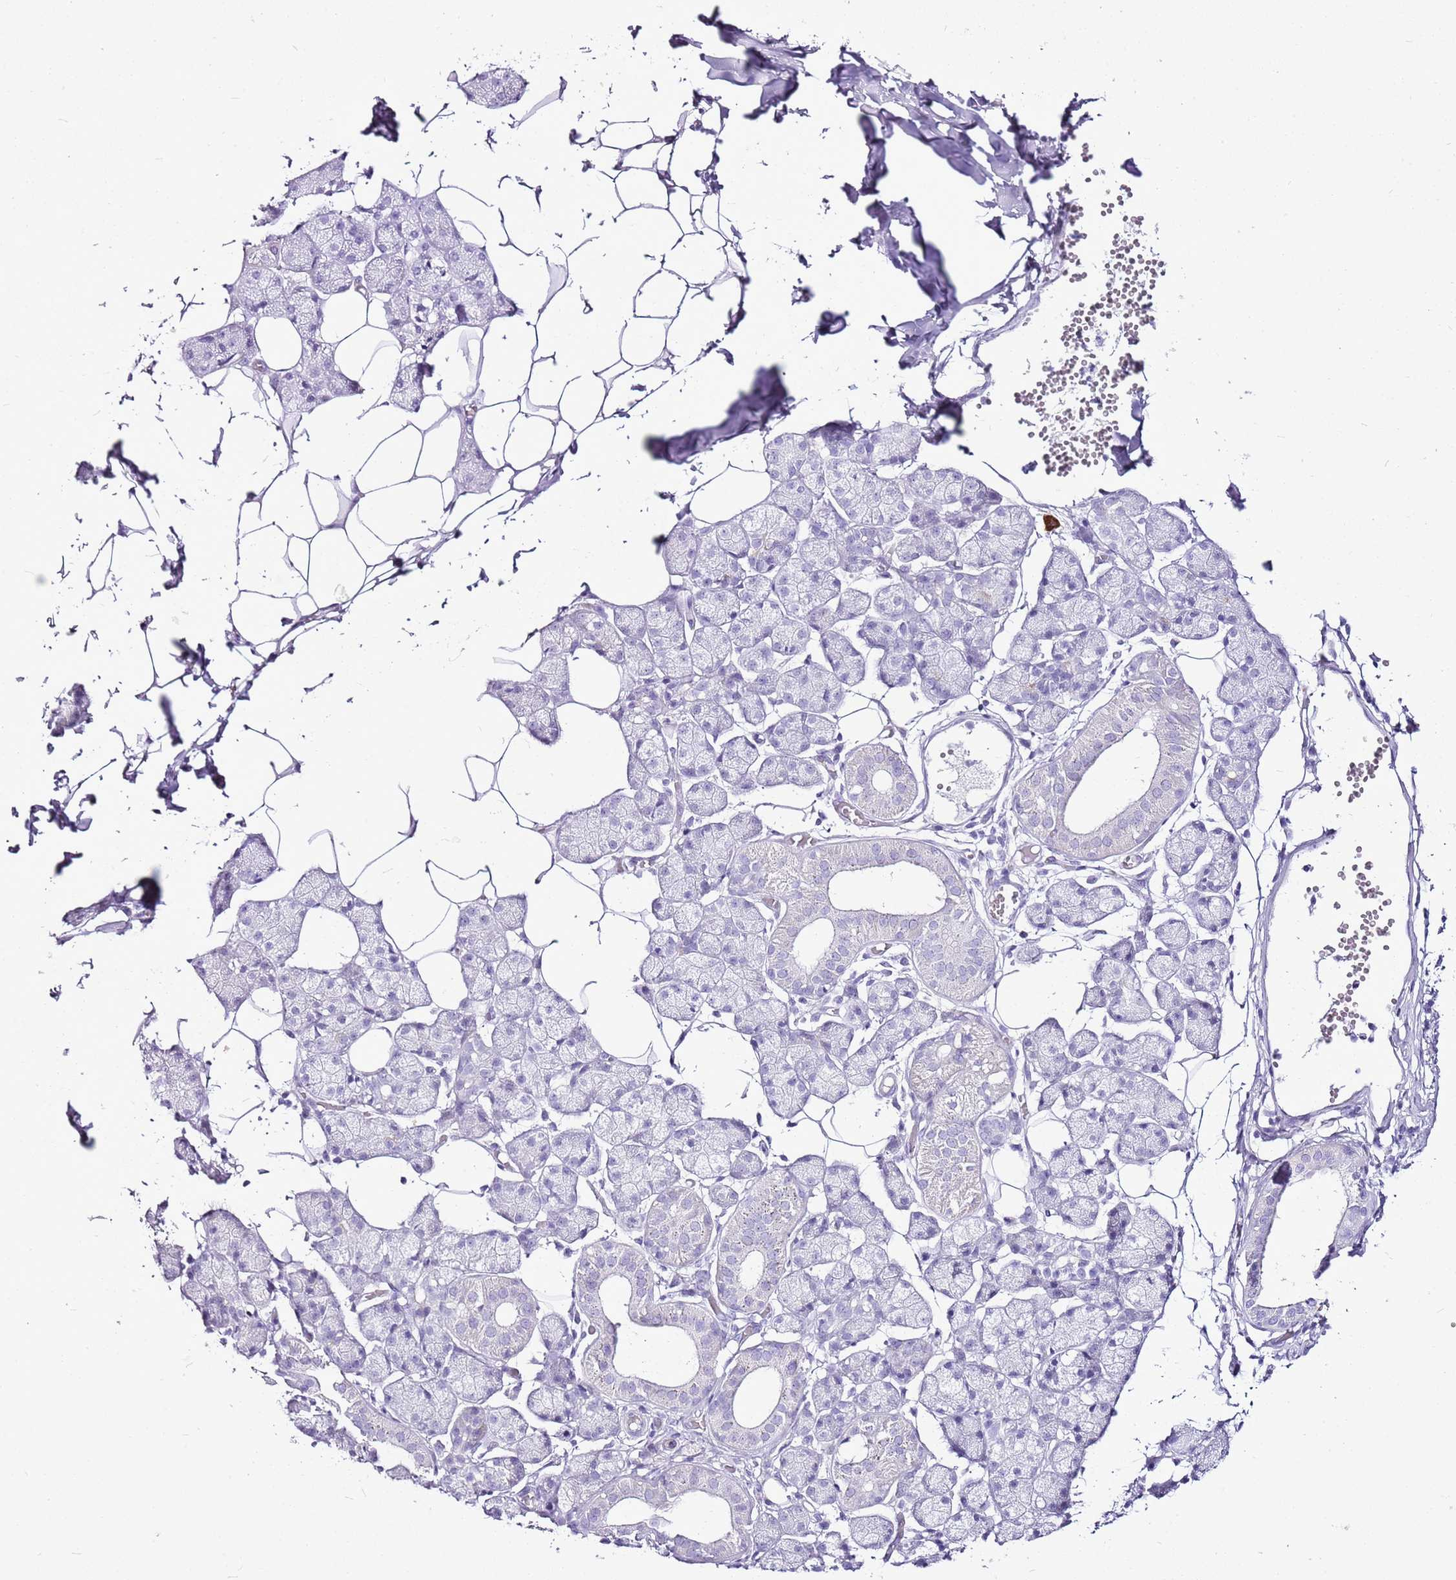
{"staining": {"intensity": "negative", "quantity": "none", "location": "none"}, "tissue": "salivary gland", "cell_type": "Glandular cells", "image_type": "normal", "snomed": [{"axis": "morphology", "description": "Normal tissue, NOS"}, {"axis": "topography", "description": "Salivary gland"}], "caption": "Immunohistochemistry histopathology image of normal salivary gland stained for a protein (brown), which reveals no staining in glandular cells. (Immunohistochemistry, brightfield microscopy, high magnification).", "gene": "CNFN", "patient": {"sex": "female", "age": 33}}